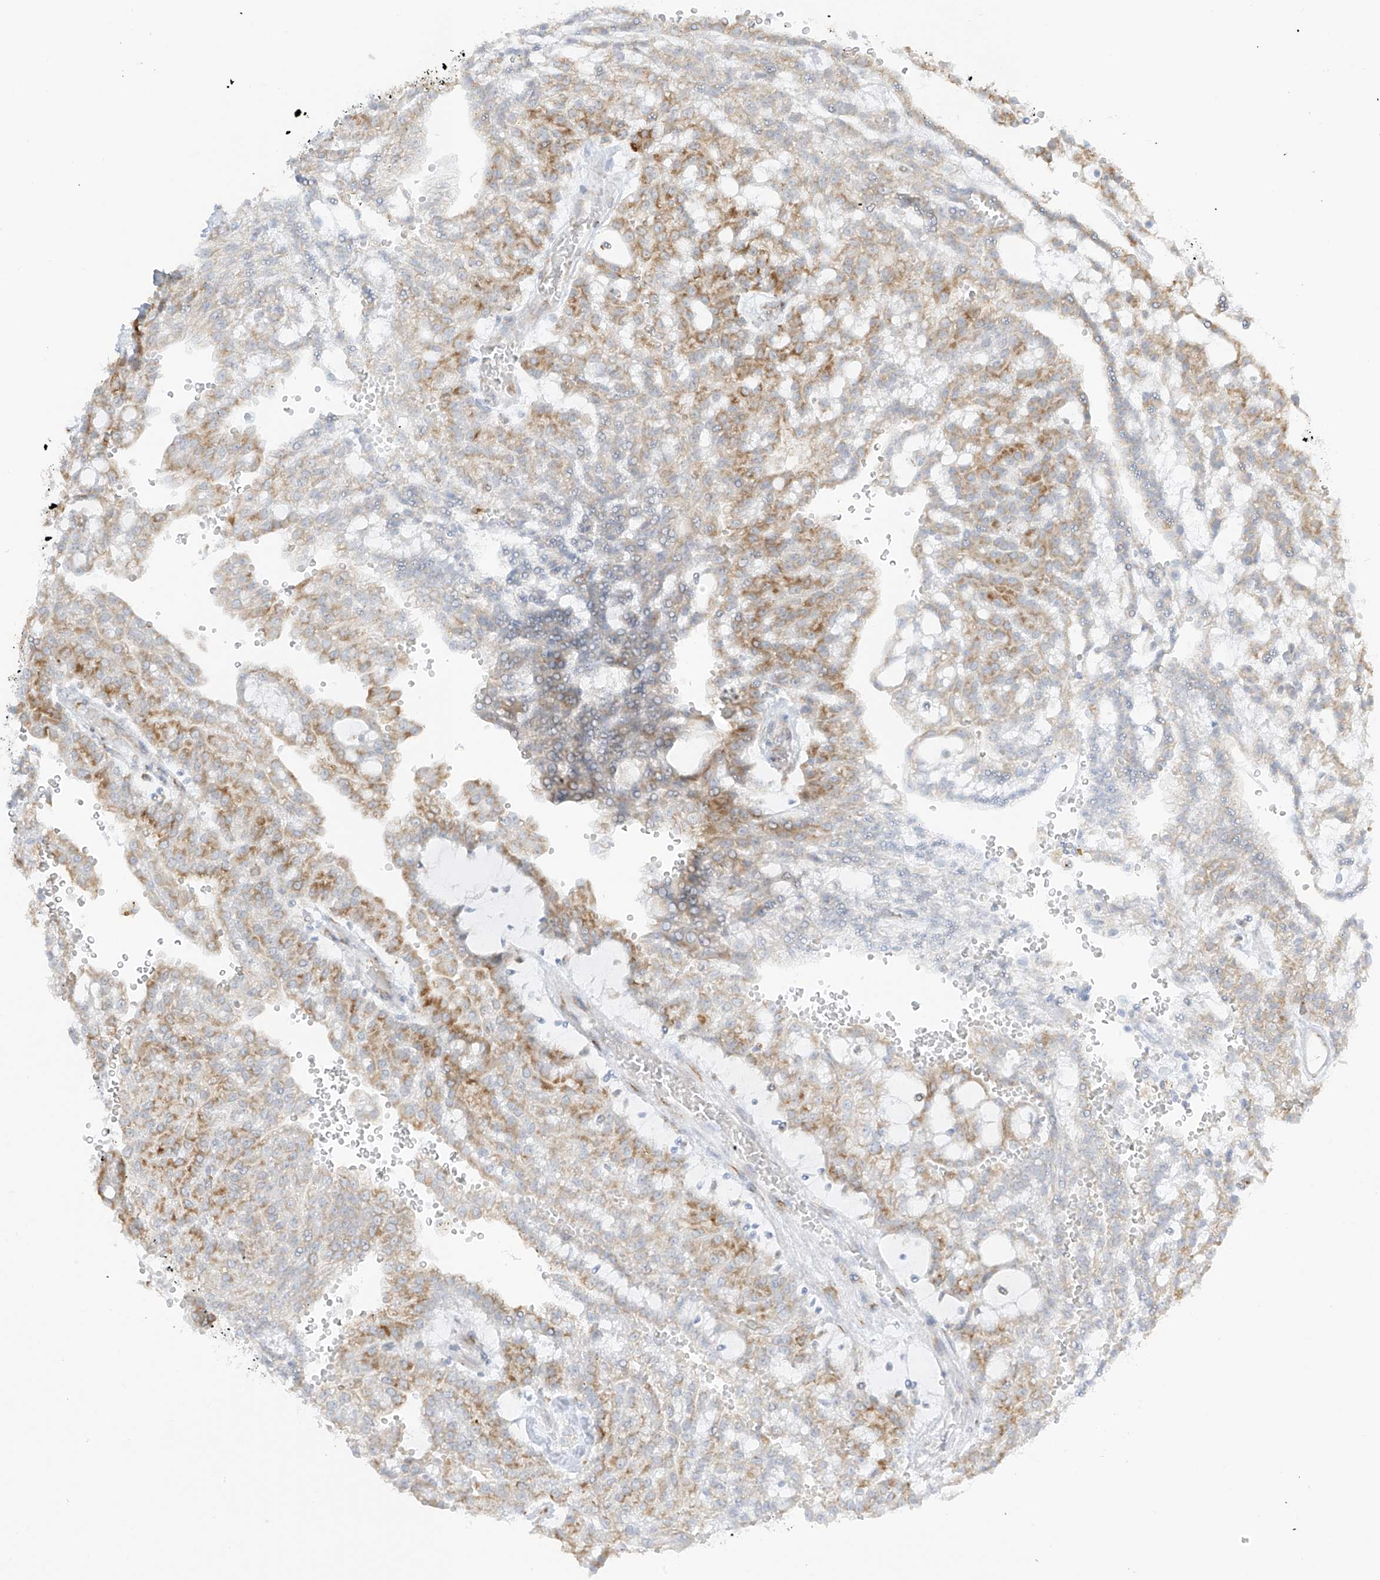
{"staining": {"intensity": "moderate", "quantity": ">75%", "location": "cytoplasmic/membranous"}, "tissue": "renal cancer", "cell_type": "Tumor cells", "image_type": "cancer", "snomed": [{"axis": "morphology", "description": "Adenocarcinoma, NOS"}, {"axis": "topography", "description": "Kidney"}], "caption": "DAB immunohistochemical staining of renal cancer (adenocarcinoma) demonstrates moderate cytoplasmic/membranous protein staining in approximately >75% of tumor cells.", "gene": "LRRC59", "patient": {"sex": "male", "age": 63}}